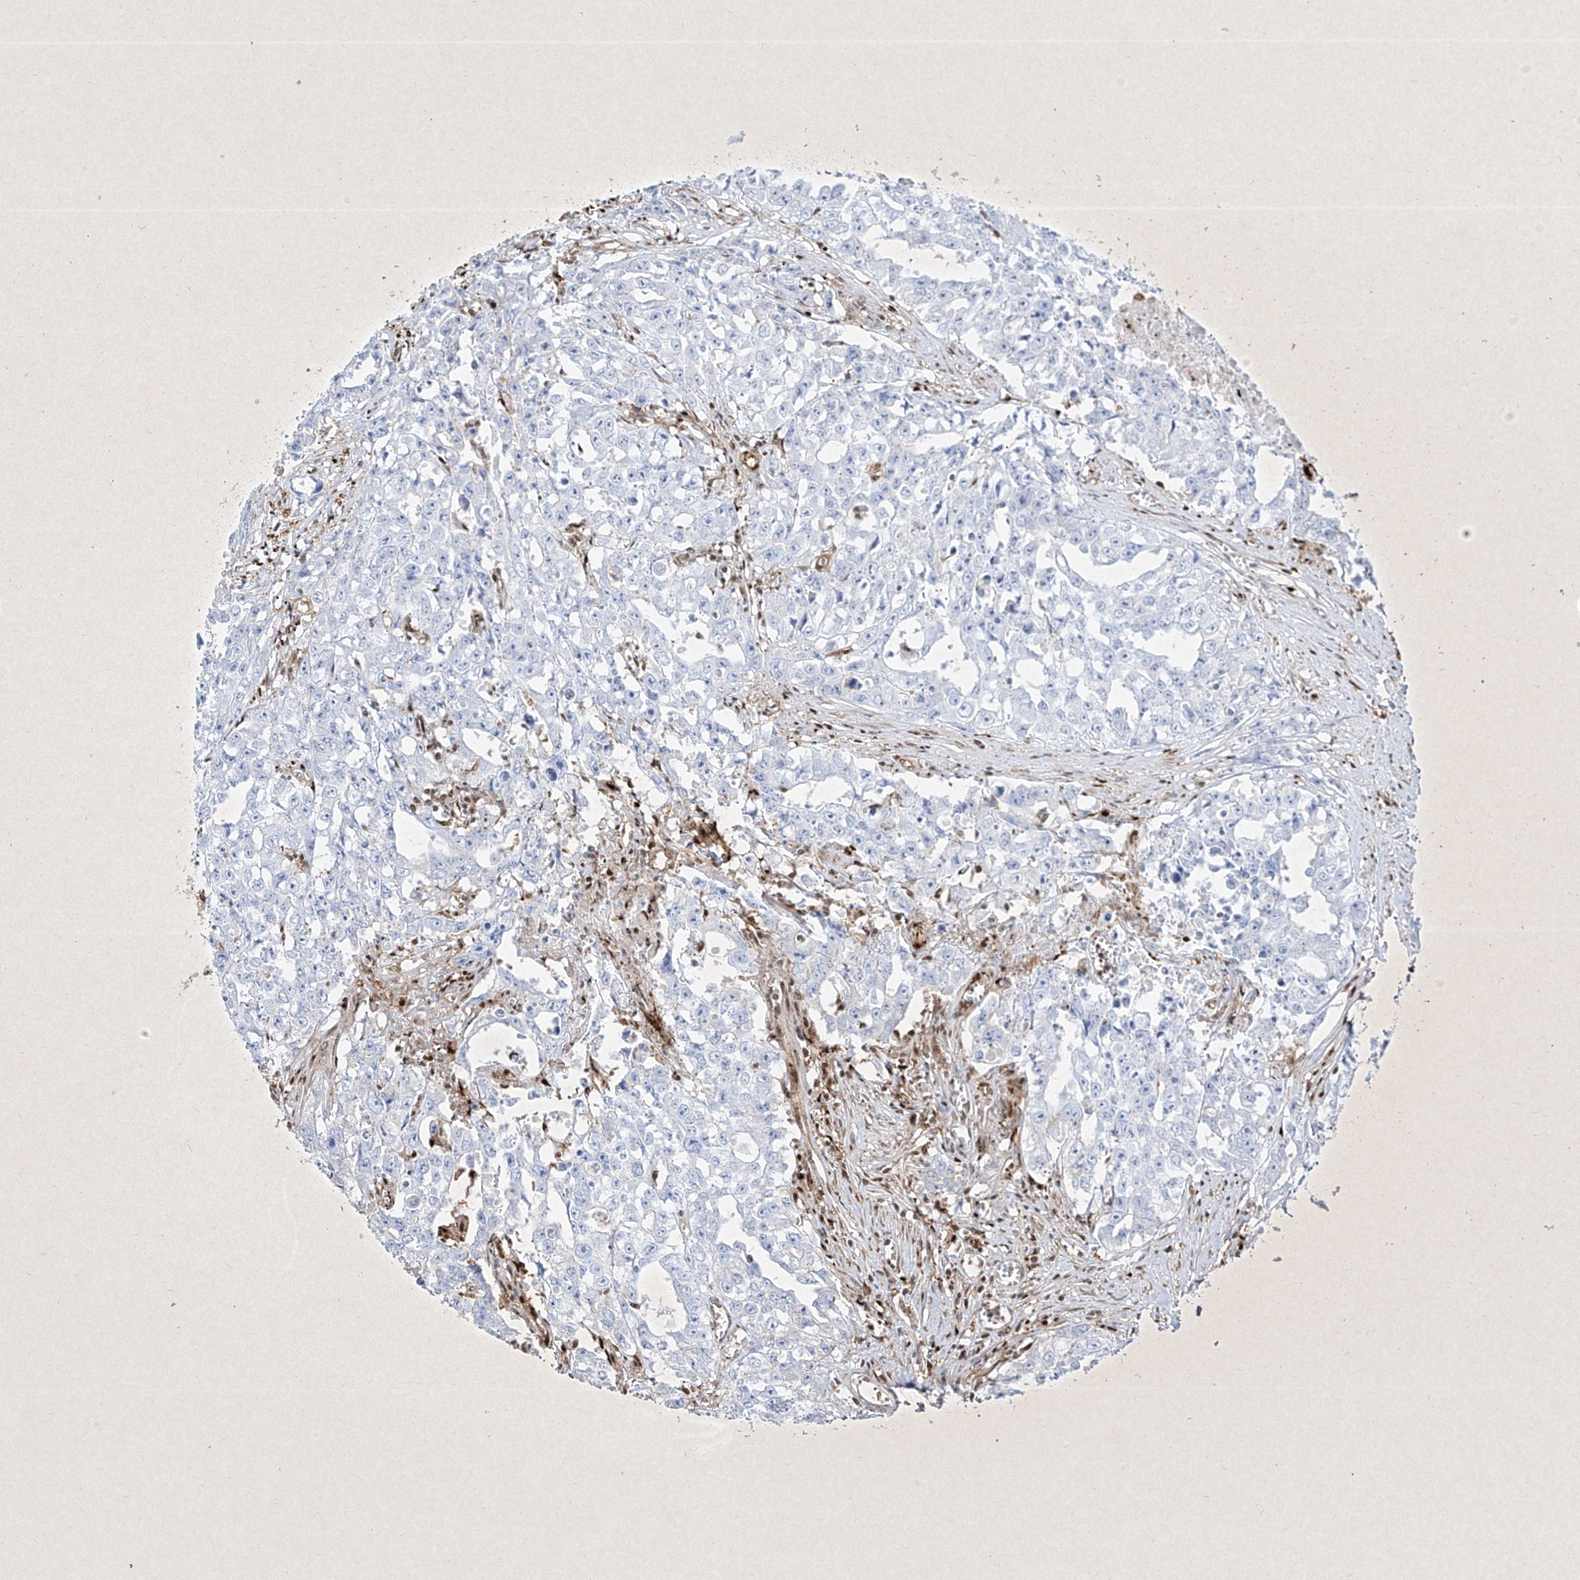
{"staining": {"intensity": "negative", "quantity": "none", "location": "none"}, "tissue": "testis cancer", "cell_type": "Tumor cells", "image_type": "cancer", "snomed": [{"axis": "morphology", "description": "Seminoma, NOS"}, {"axis": "morphology", "description": "Carcinoma, Embryonal, NOS"}, {"axis": "topography", "description": "Testis"}], "caption": "This photomicrograph is of embryonal carcinoma (testis) stained with immunohistochemistry to label a protein in brown with the nuclei are counter-stained blue. There is no expression in tumor cells.", "gene": "PSMB10", "patient": {"sex": "male", "age": 43}}